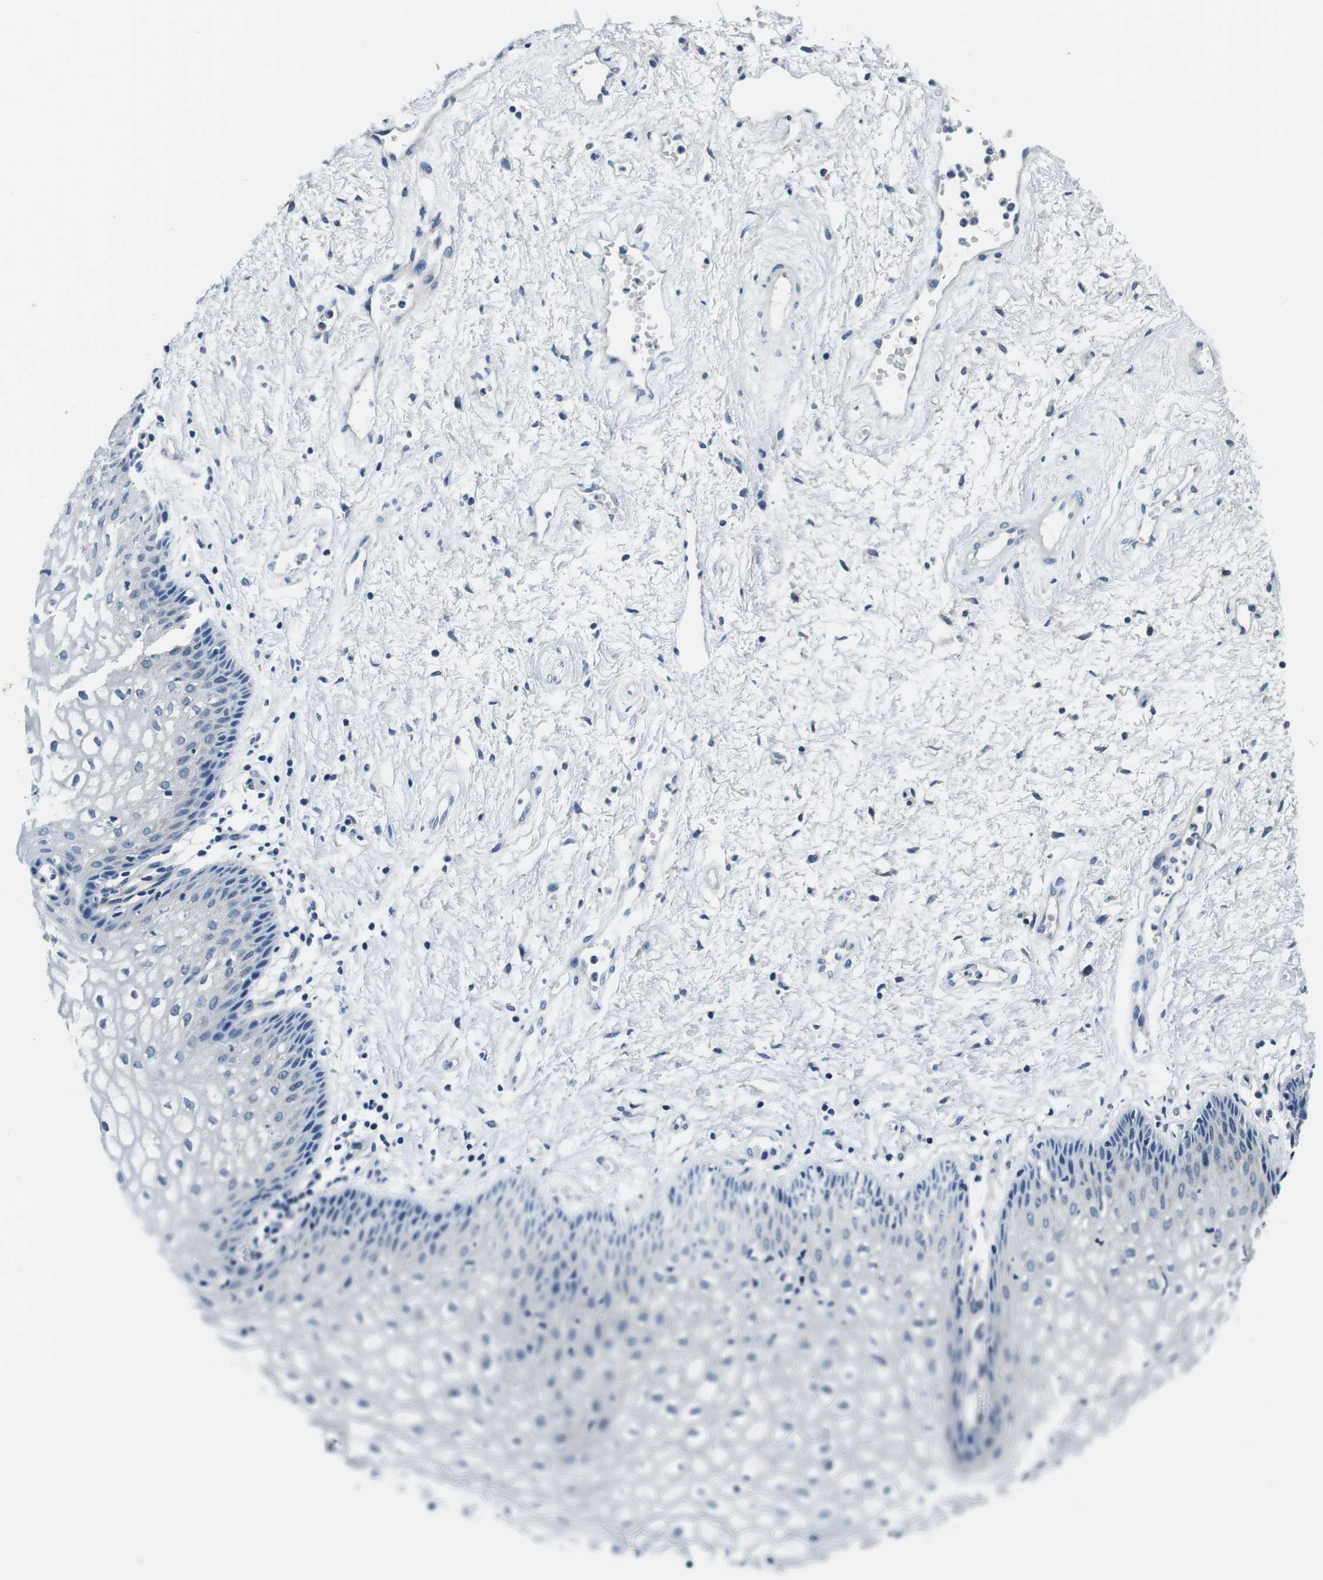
{"staining": {"intensity": "negative", "quantity": "none", "location": "none"}, "tissue": "vagina", "cell_type": "Squamous epithelial cells", "image_type": "normal", "snomed": [{"axis": "morphology", "description": "Normal tissue, NOS"}, {"axis": "topography", "description": "Vagina"}], "caption": "The IHC photomicrograph has no significant expression in squamous epithelial cells of vagina. (Immunohistochemistry (ihc), brightfield microscopy, high magnification).", "gene": "KCNJ5", "patient": {"sex": "female", "age": 34}}